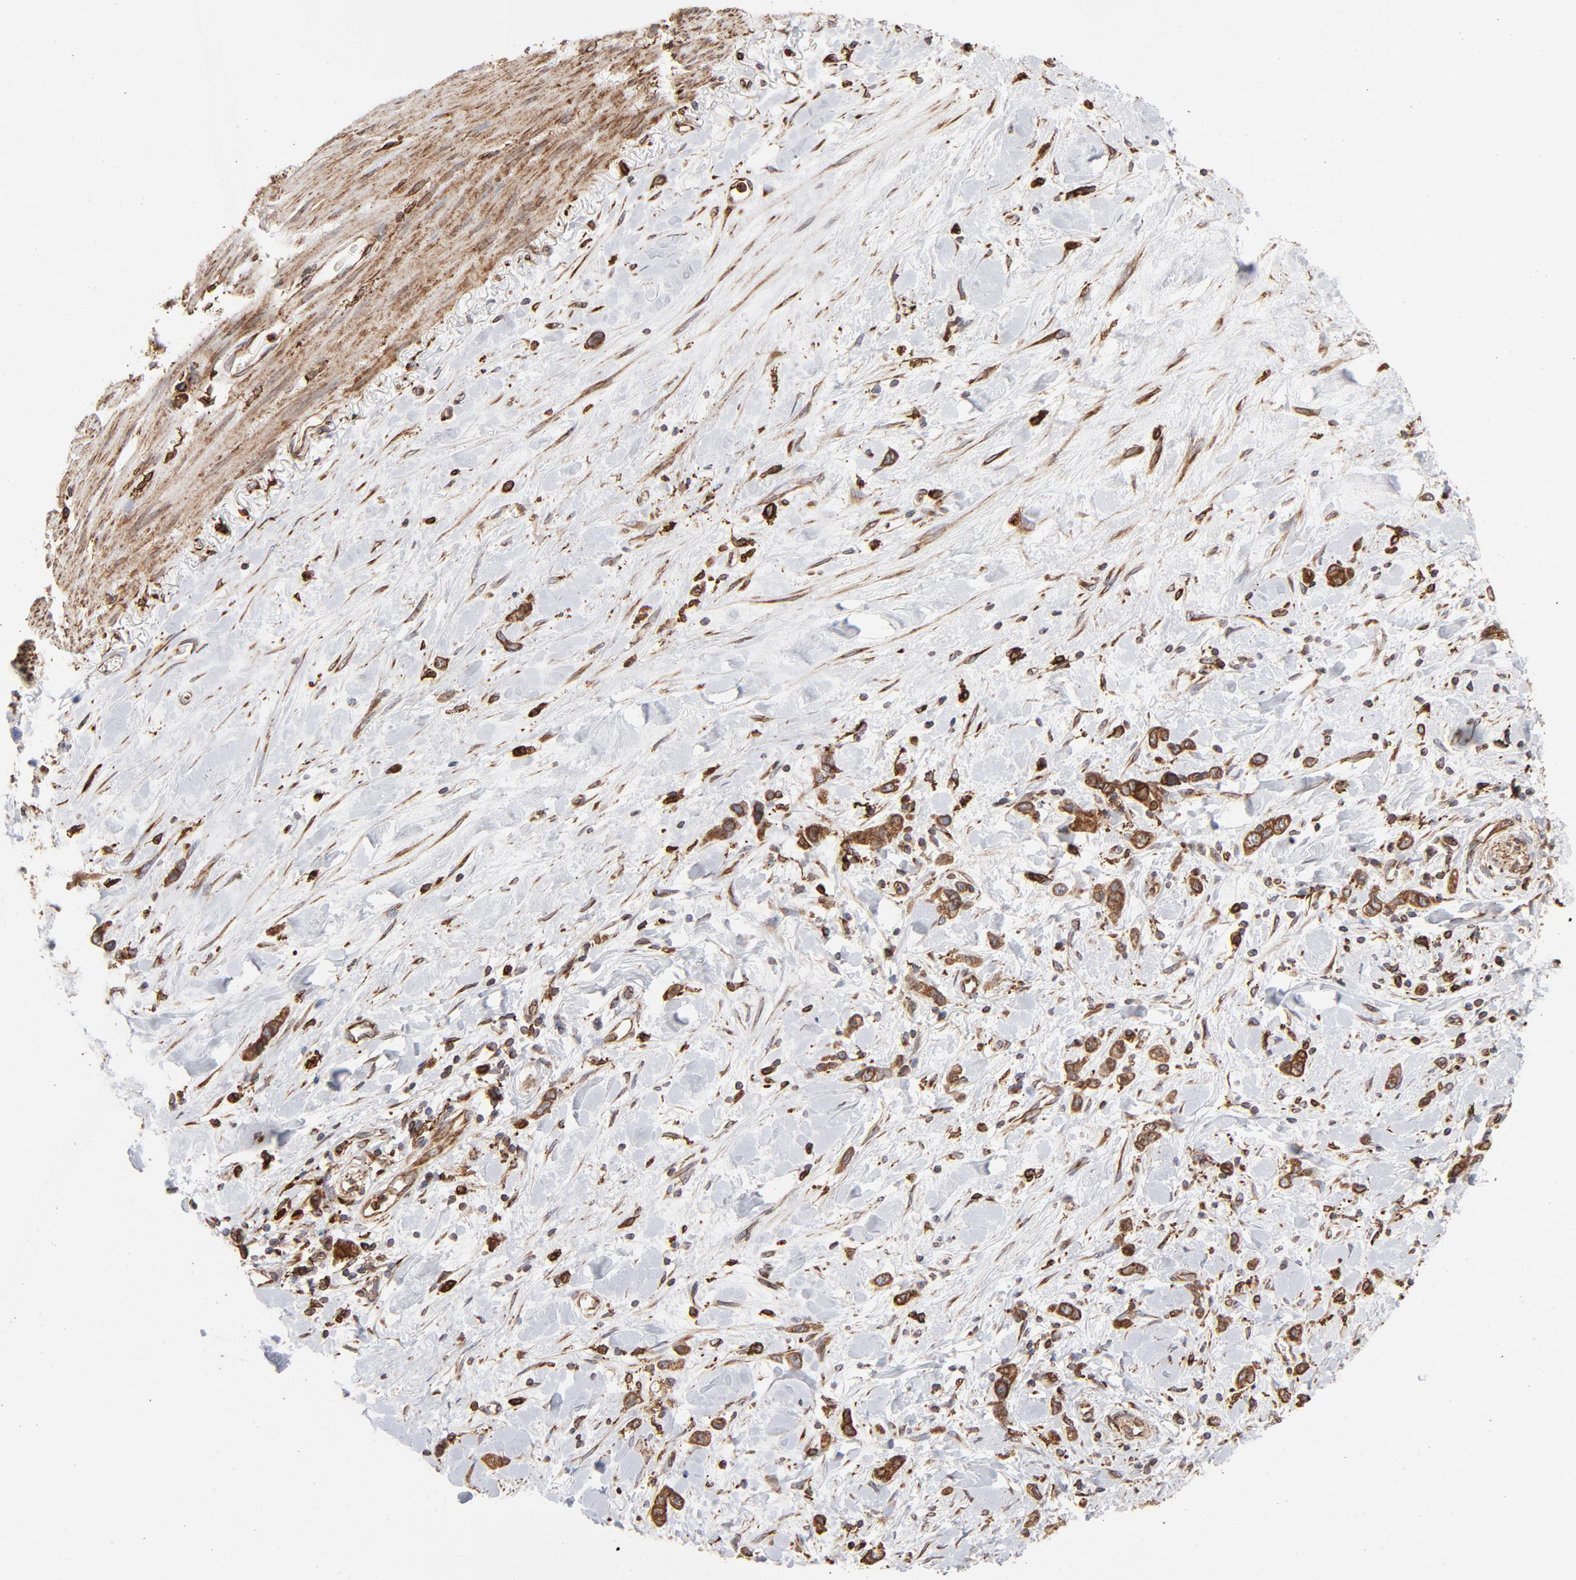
{"staining": {"intensity": "strong", "quantity": ">75%", "location": "cytoplasmic/membranous"}, "tissue": "stomach cancer", "cell_type": "Tumor cells", "image_type": "cancer", "snomed": [{"axis": "morphology", "description": "Normal tissue, NOS"}, {"axis": "morphology", "description": "Adenocarcinoma, NOS"}, {"axis": "morphology", "description": "Adenocarcinoma, High grade"}, {"axis": "topography", "description": "Stomach, upper"}, {"axis": "topography", "description": "Stomach"}], "caption": "This histopathology image displays stomach adenocarcinoma (high-grade) stained with immunohistochemistry (IHC) to label a protein in brown. The cytoplasmic/membranous of tumor cells show strong positivity for the protein. Nuclei are counter-stained blue.", "gene": "CANX", "patient": {"sex": "female", "age": 65}}